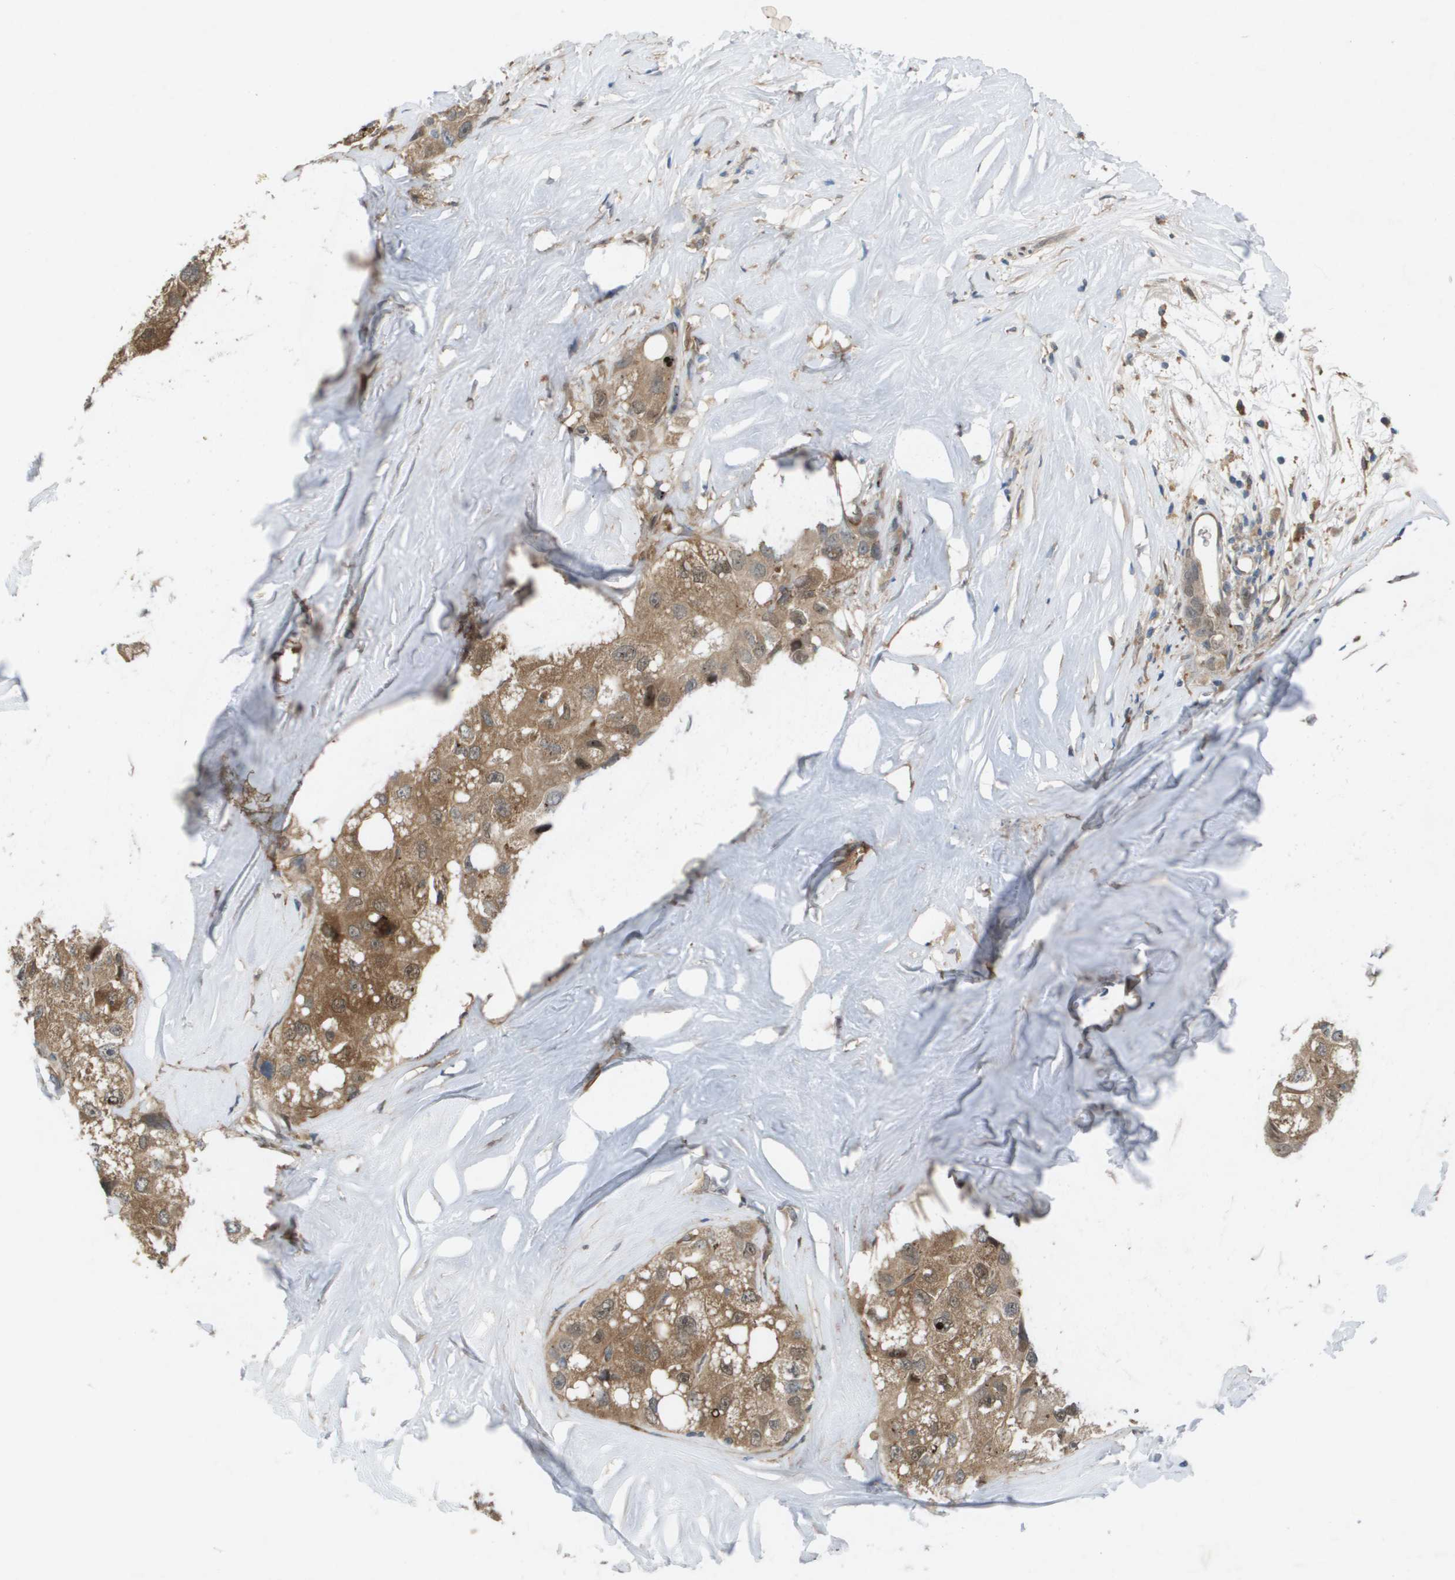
{"staining": {"intensity": "moderate", "quantity": ">75%", "location": "cytoplasmic/membranous,nuclear"}, "tissue": "liver cancer", "cell_type": "Tumor cells", "image_type": "cancer", "snomed": [{"axis": "morphology", "description": "Carcinoma, Hepatocellular, NOS"}, {"axis": "topography", "description": "Liver"}], "caption": "Tumor cells exhibit moderate cytoplasmic/membranous and nuclear positivity in approximately >75% of cells in liver hepatocellular carcinoma.", "gene": "PALD1", "patient": {"sex": "male", "age": 80}}